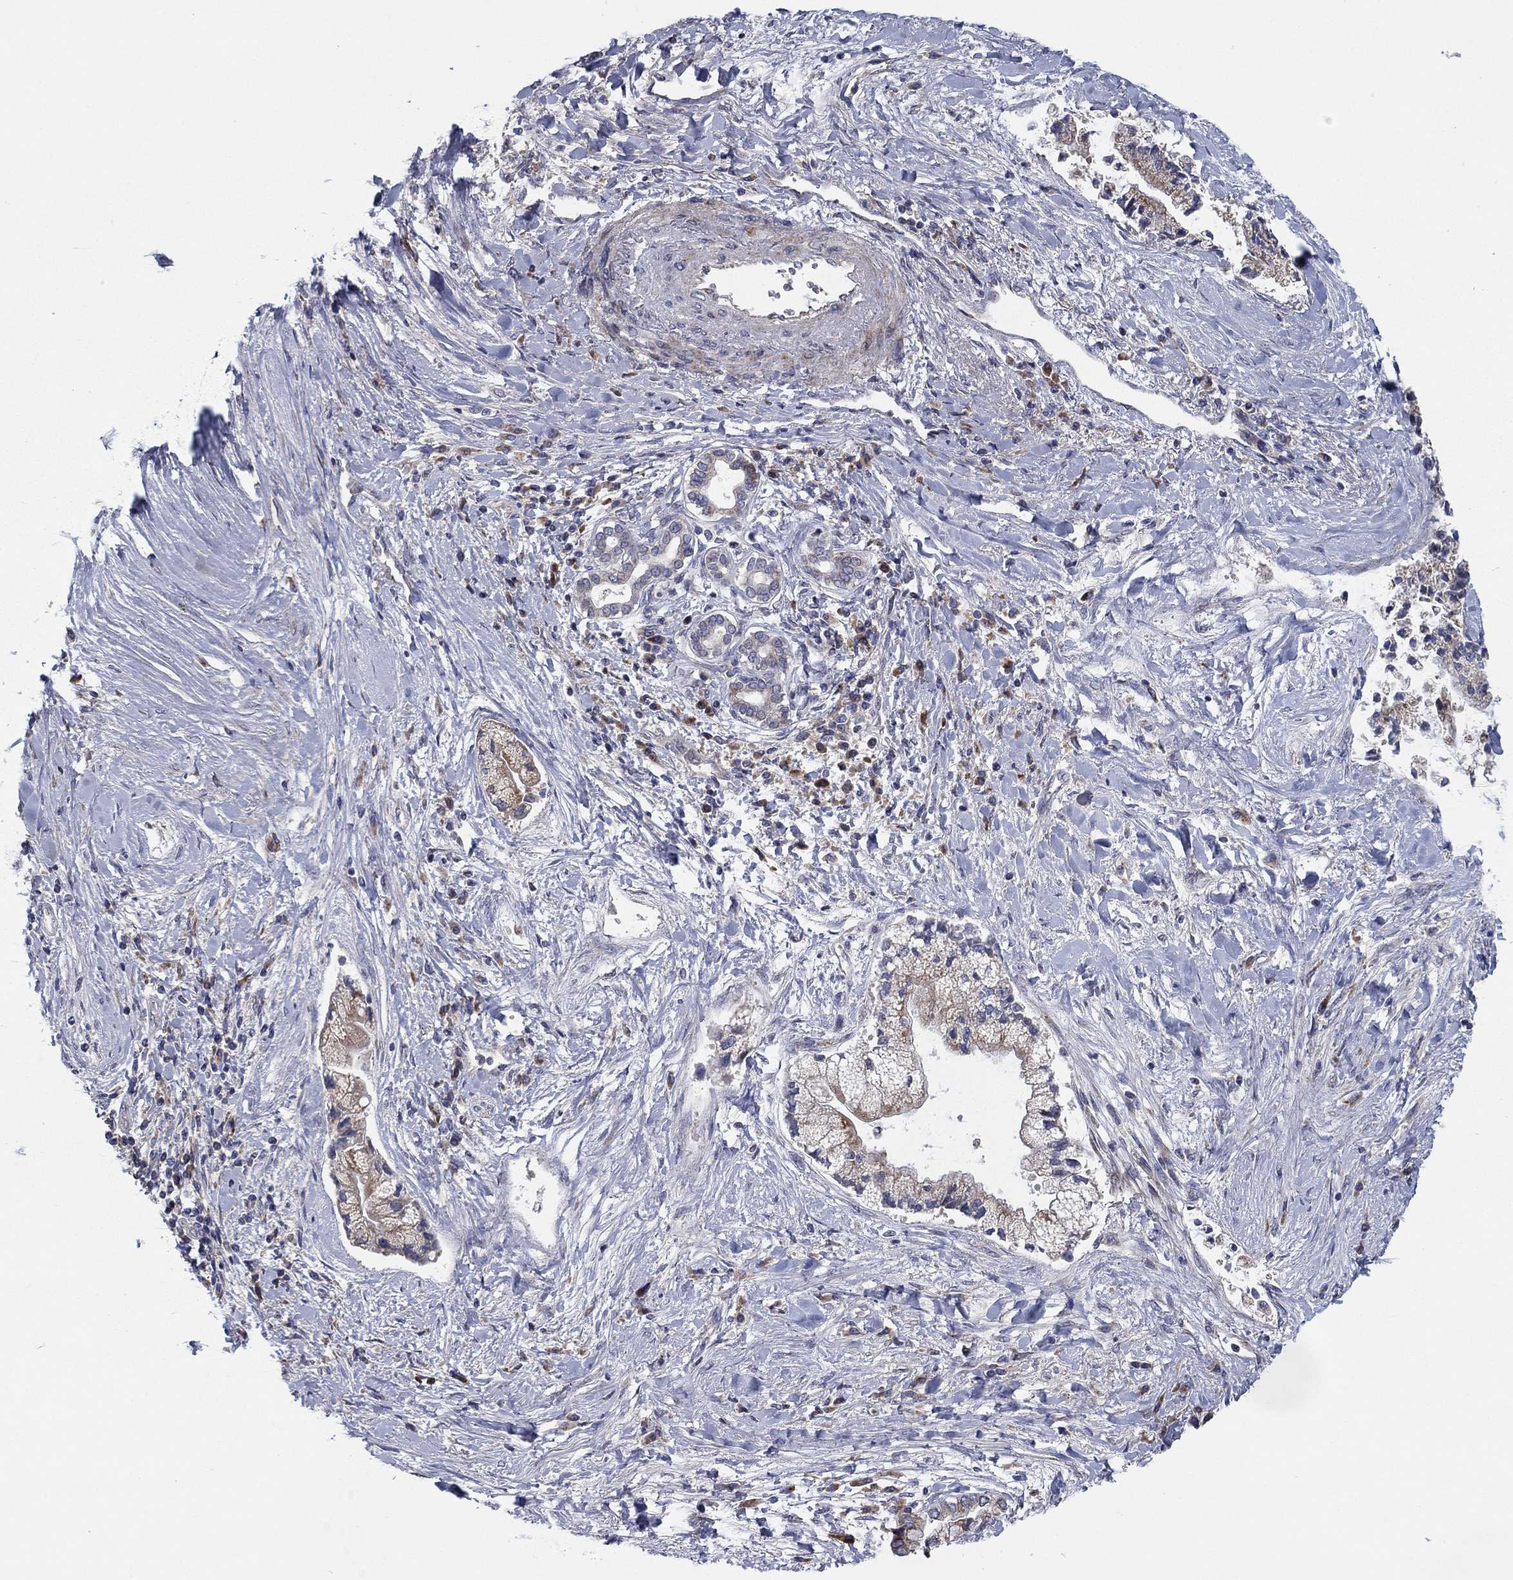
{"staining": {"intensity": "moderate", "quantity": "25%-75%", "location": "cytoplasmic/membranous"}, "tissue": "liver cancer", "cell_type": "Tumor cells", "image_type": "cancer", "snomed": [{"axis": "morphology", "description": "Cholangiocarcinoma"}, {"axis": "topography", "description": "Liver"}], "caption": "This is a photomicrograph of IHC staining of liver cholangiocarcinoma, which shows moderate positivity in the cytoplasmic/membranous of tumor cells.", "gene": "MMAA", "patient": {"sex": "male", "age": 50}}